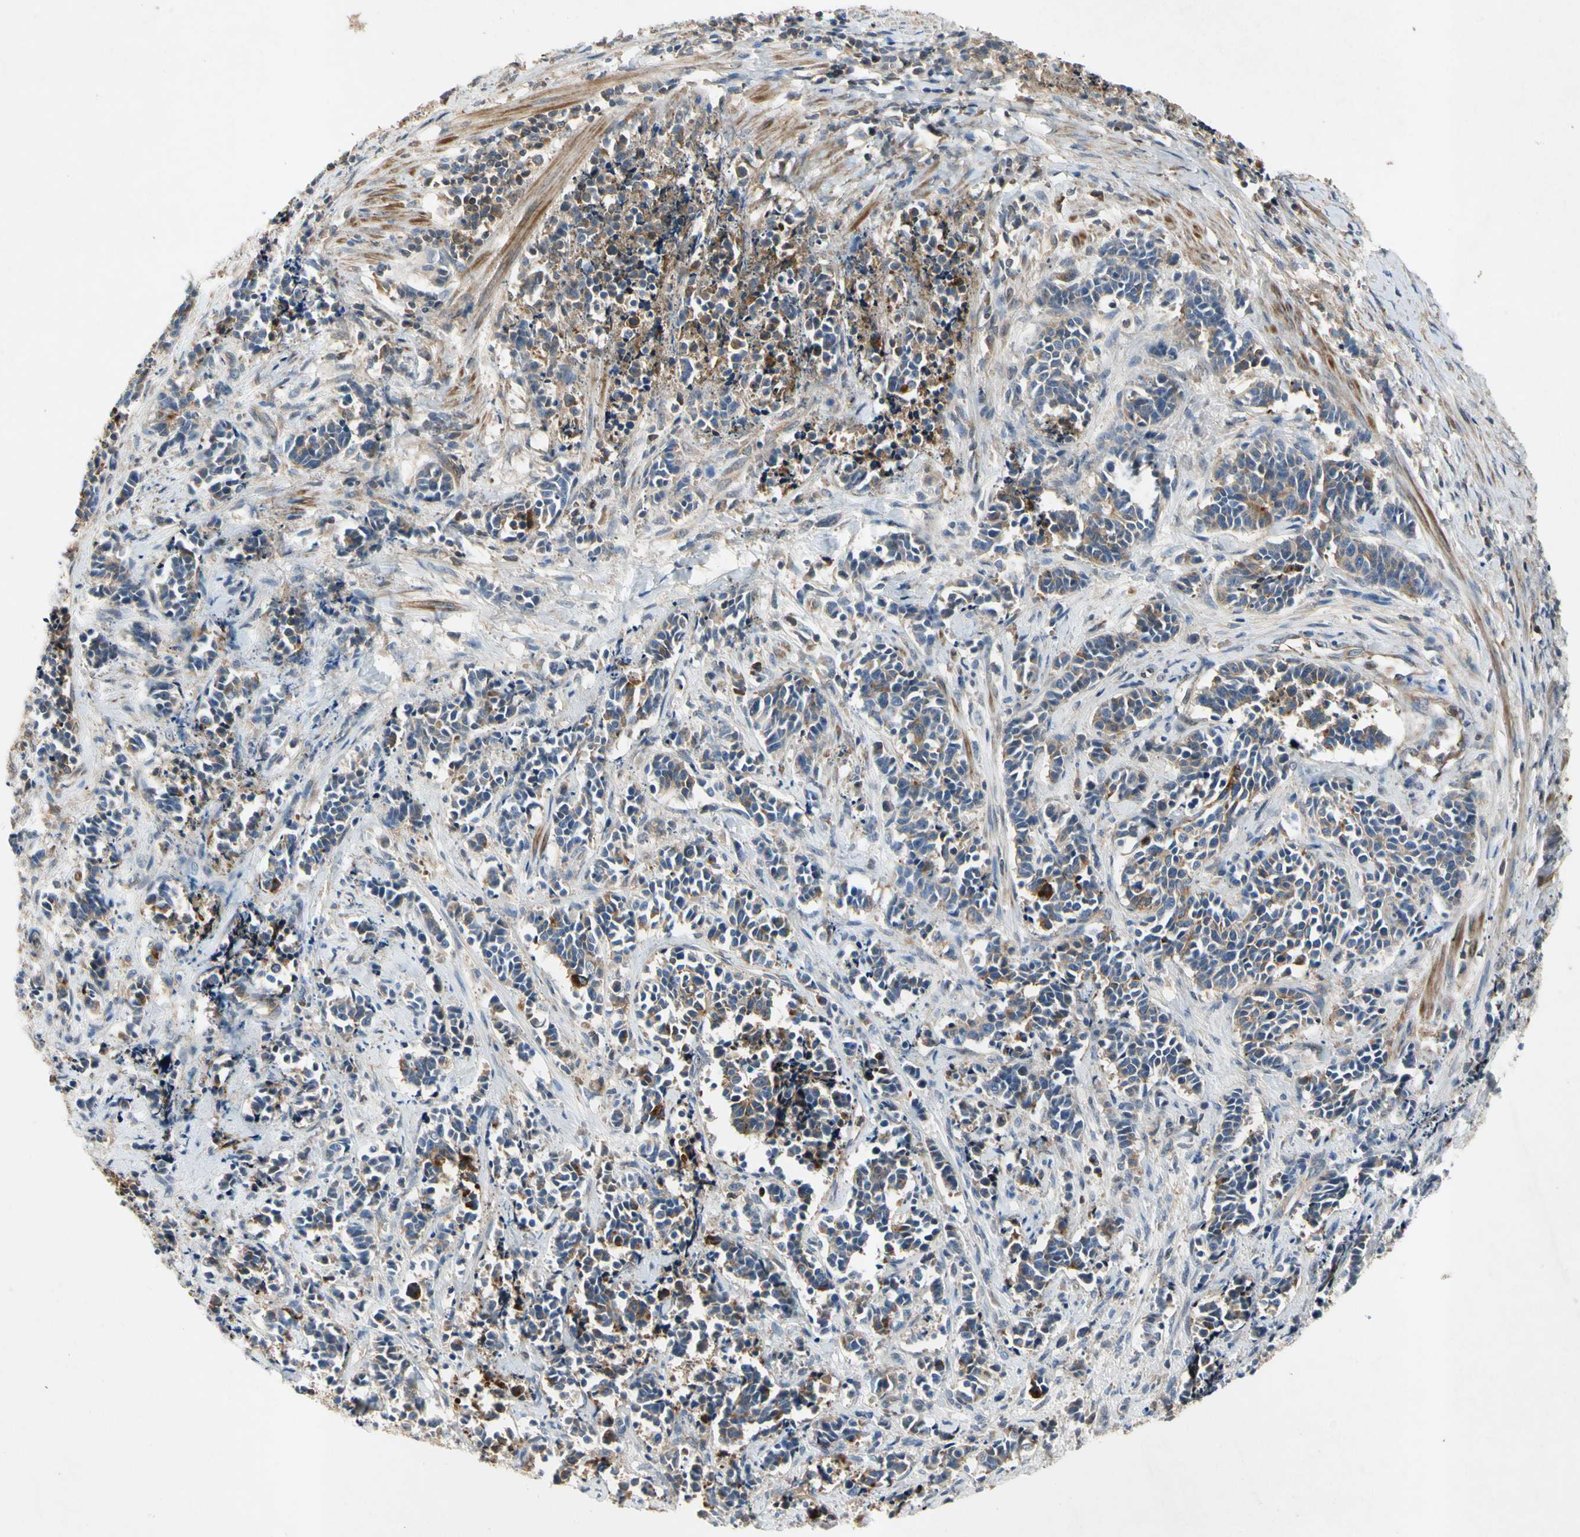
{"staining": {"intensity": "moderate", "quantity": "<25%", "location": "cytoplasmic/membranous"}, "tissue": "cervical cancer", "cell_type": "Tumor cells", "image_type": "cancer", "snomed": [{"axis": "morphology", "description": "Squamous cell carcinoma, NOS"}, {"axis": "topography", "description": "Cervix"}], "caption": "Immunohistochemistry (IHC) (DAB (3,3'-diaminobenzidine)) staining of human cervical cancer shows moderate cytoplasmic/membranous protein expression in approximately <25% of tumor cells.", "gene": "CRTAC1", "patient": {"sex": "female", "age": 35}}